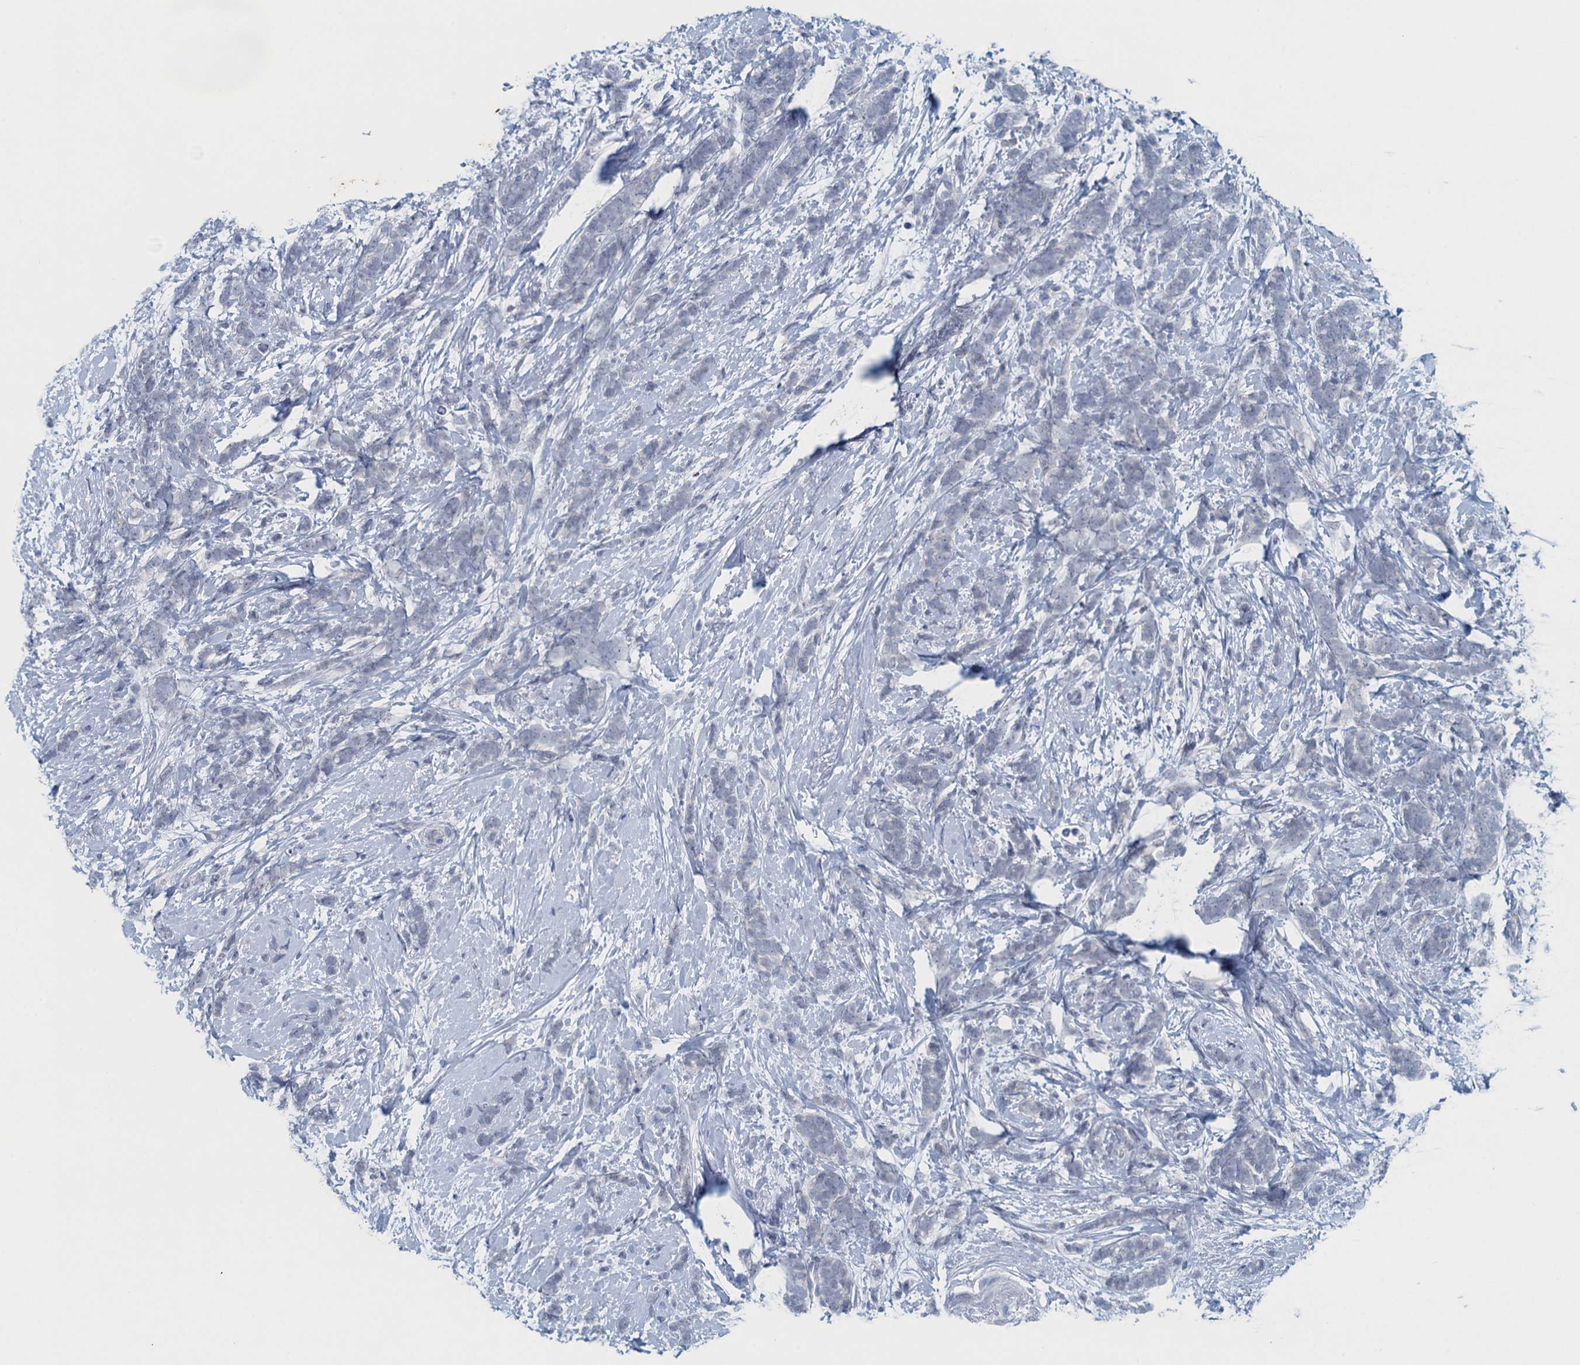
{"staining": {"intensity": "negative", "quantity": "none", "location": "none"}, "tissue": "breast cancer", "cell_type": "Tumor cells", "image_type": "cancer", "snomed": [{"axis": "morphology", "description": "Lobular carcinoma"}, {"axis": "topography", "description": "Breast"}], "caption": "Tumor cells are negative for brown protein staining in lobular carcinoma (breast).", "gene": "ENSG00000131152", "patient": {"sex": "female", "age": 58}}